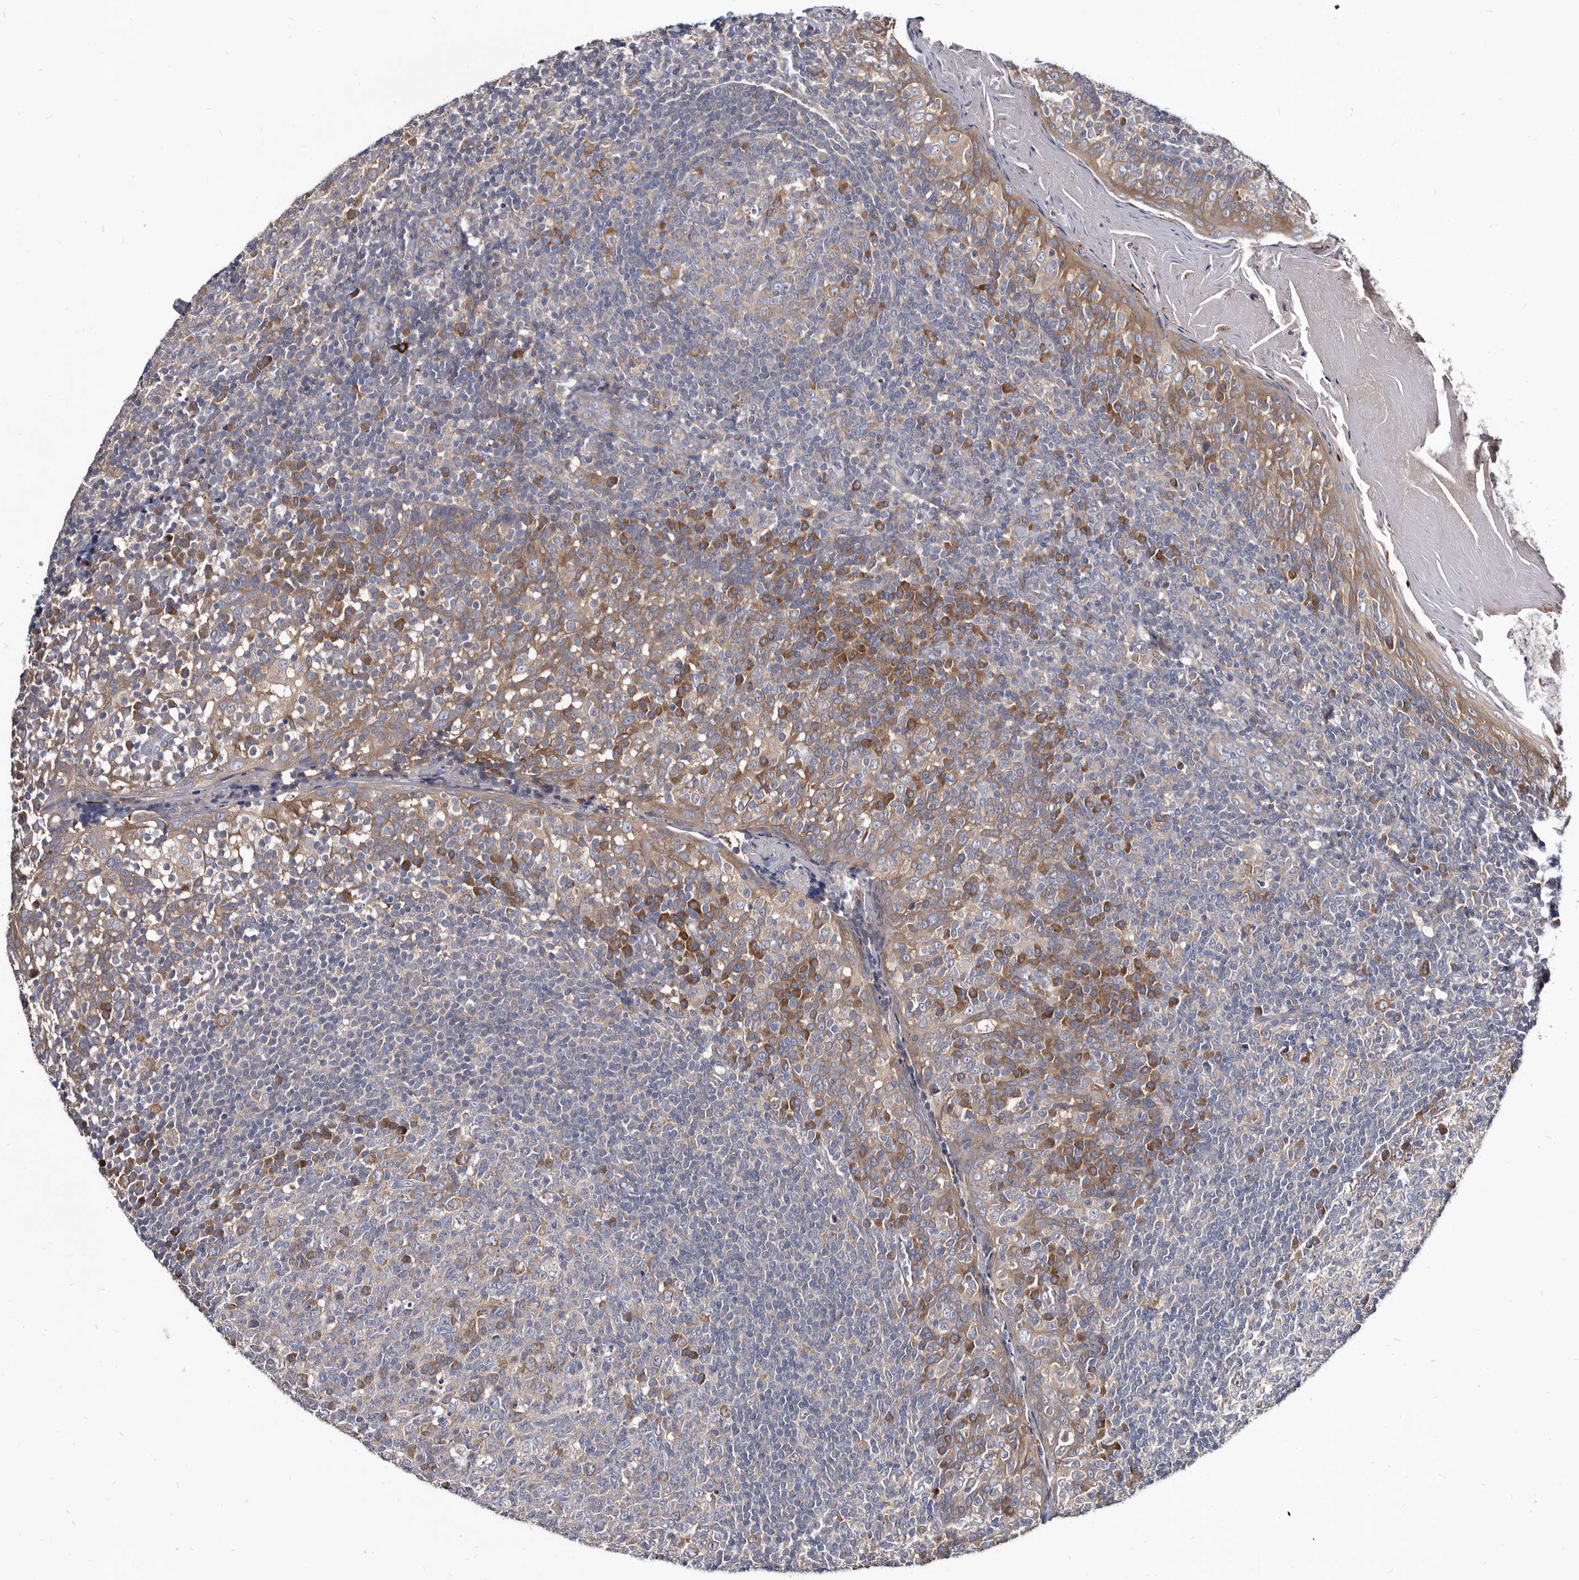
{"staining": {"intensity": "moderate", "quantity": "<25%", "location": "cytoplasmic/membranous"}, "tissue": "tonsil", "cell_type": "Germinal center cells", "image_type": "normal", "snomed": [{"axis": "morphology", "description": "Normal tissue, NOS"}, {"axis": "topography", "description": "Tonsil"}], "caption": "Immunohistochemistry (IHC) of unremarkable human tonsil exhibits low levels of moderate cytoplasmic/membranous positivity in about <25% of germinal center cells. The protein of interest is shown in brown color, while the nuclei are stained blue.", "gene": "ABCF2", "patient": {"sex": "female", "age": 19}}